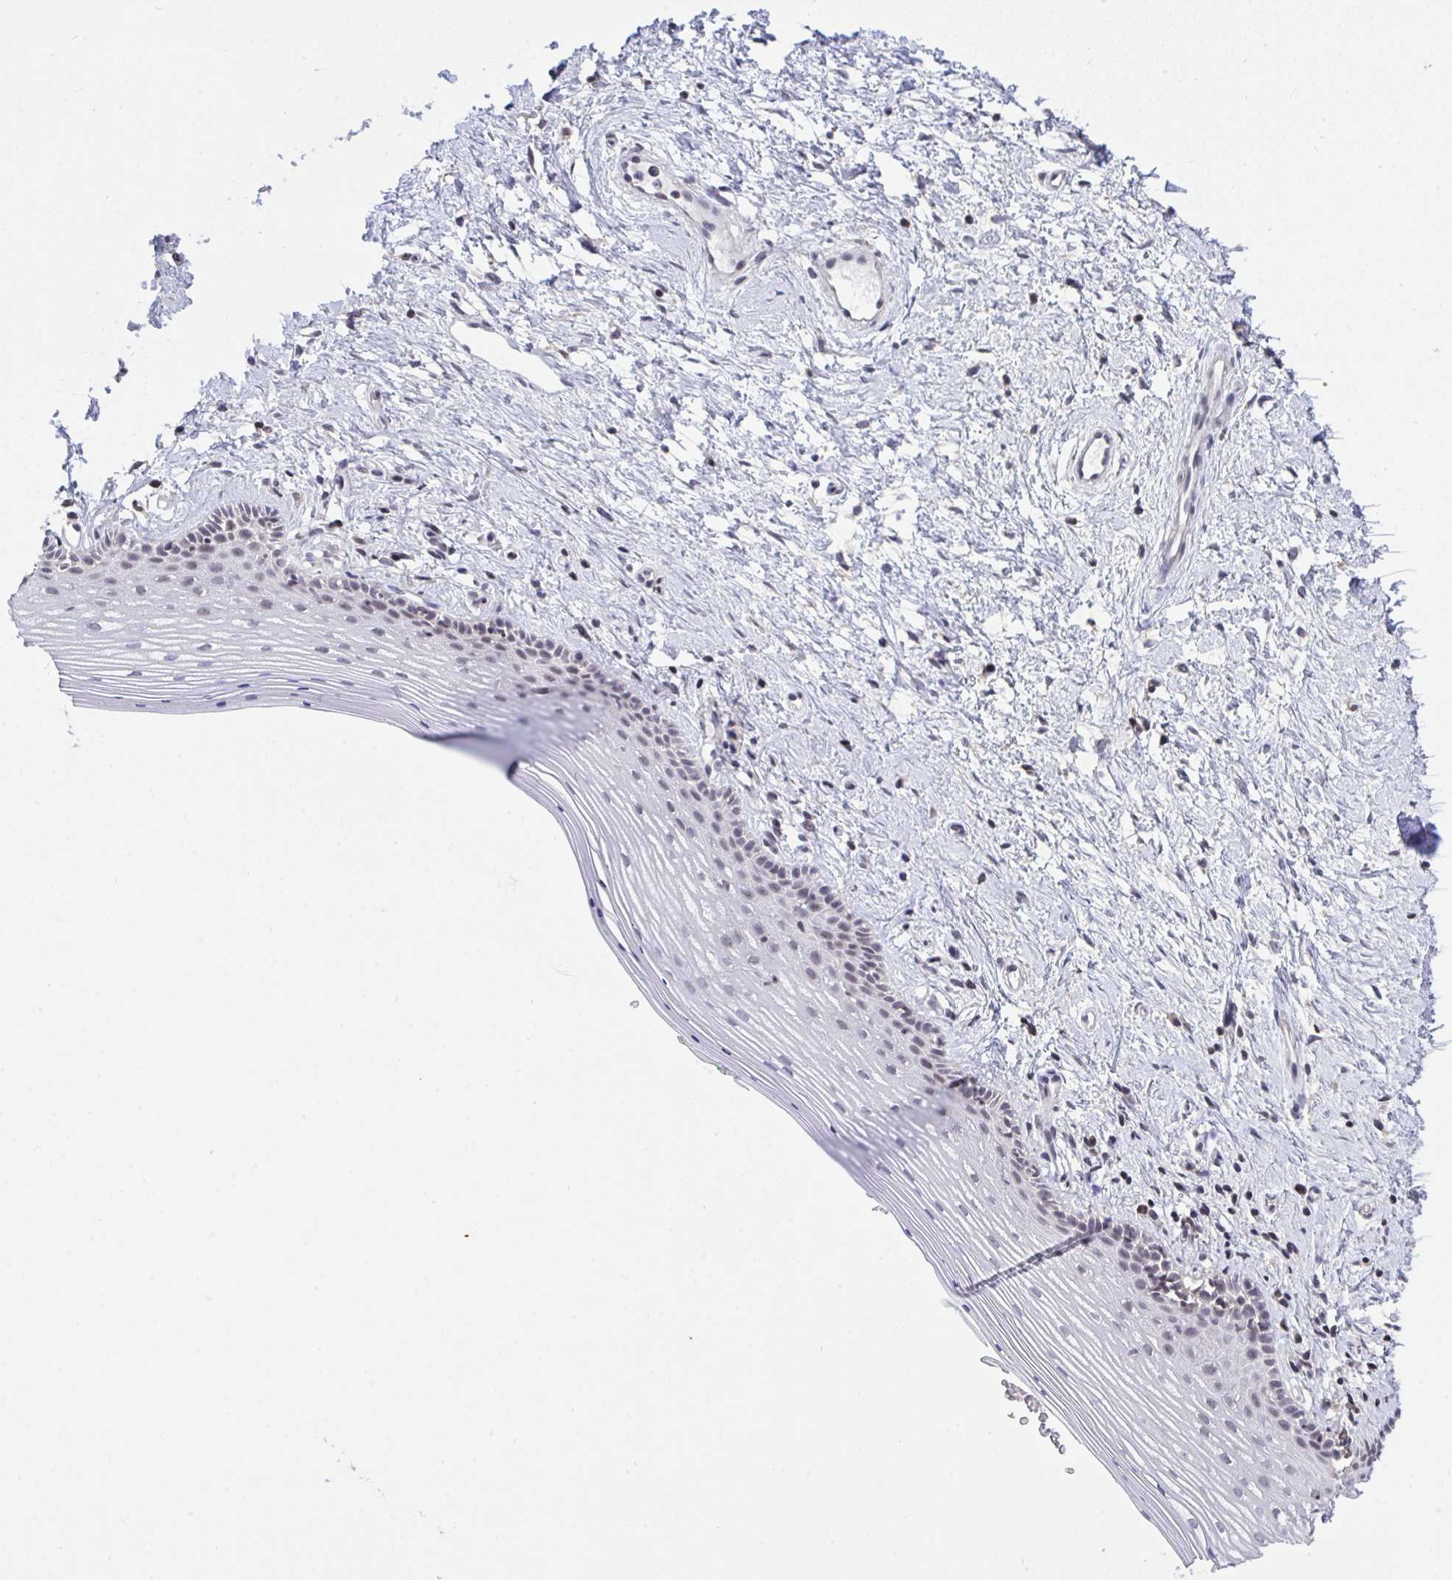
{"staining": {"intensity": "weak", "quantity": "<25%", "location": "nuclear"}, "tissue": "vagina", "cell_type": "Squamous epithelial cells", "image_type": "normal", "snomed": [{"axis": "morphology", "description": "Normal tissue, NOS"}, {"axis": "topography", "description": "Vagina"}], "caption": "Immunohistochemistry (IHC) image of normal vagina stained for a protein (brown), which shows no staining in squamous epithelial cells. (Stains: DAB (3,3'-diaminobenzidine) immunohistochemistry with hematoxylin counter stain, Microscopy: brightfield microscopy at high magnification).", "gene": "SAP30", "patient": {"sex": "female", "age": 42}}